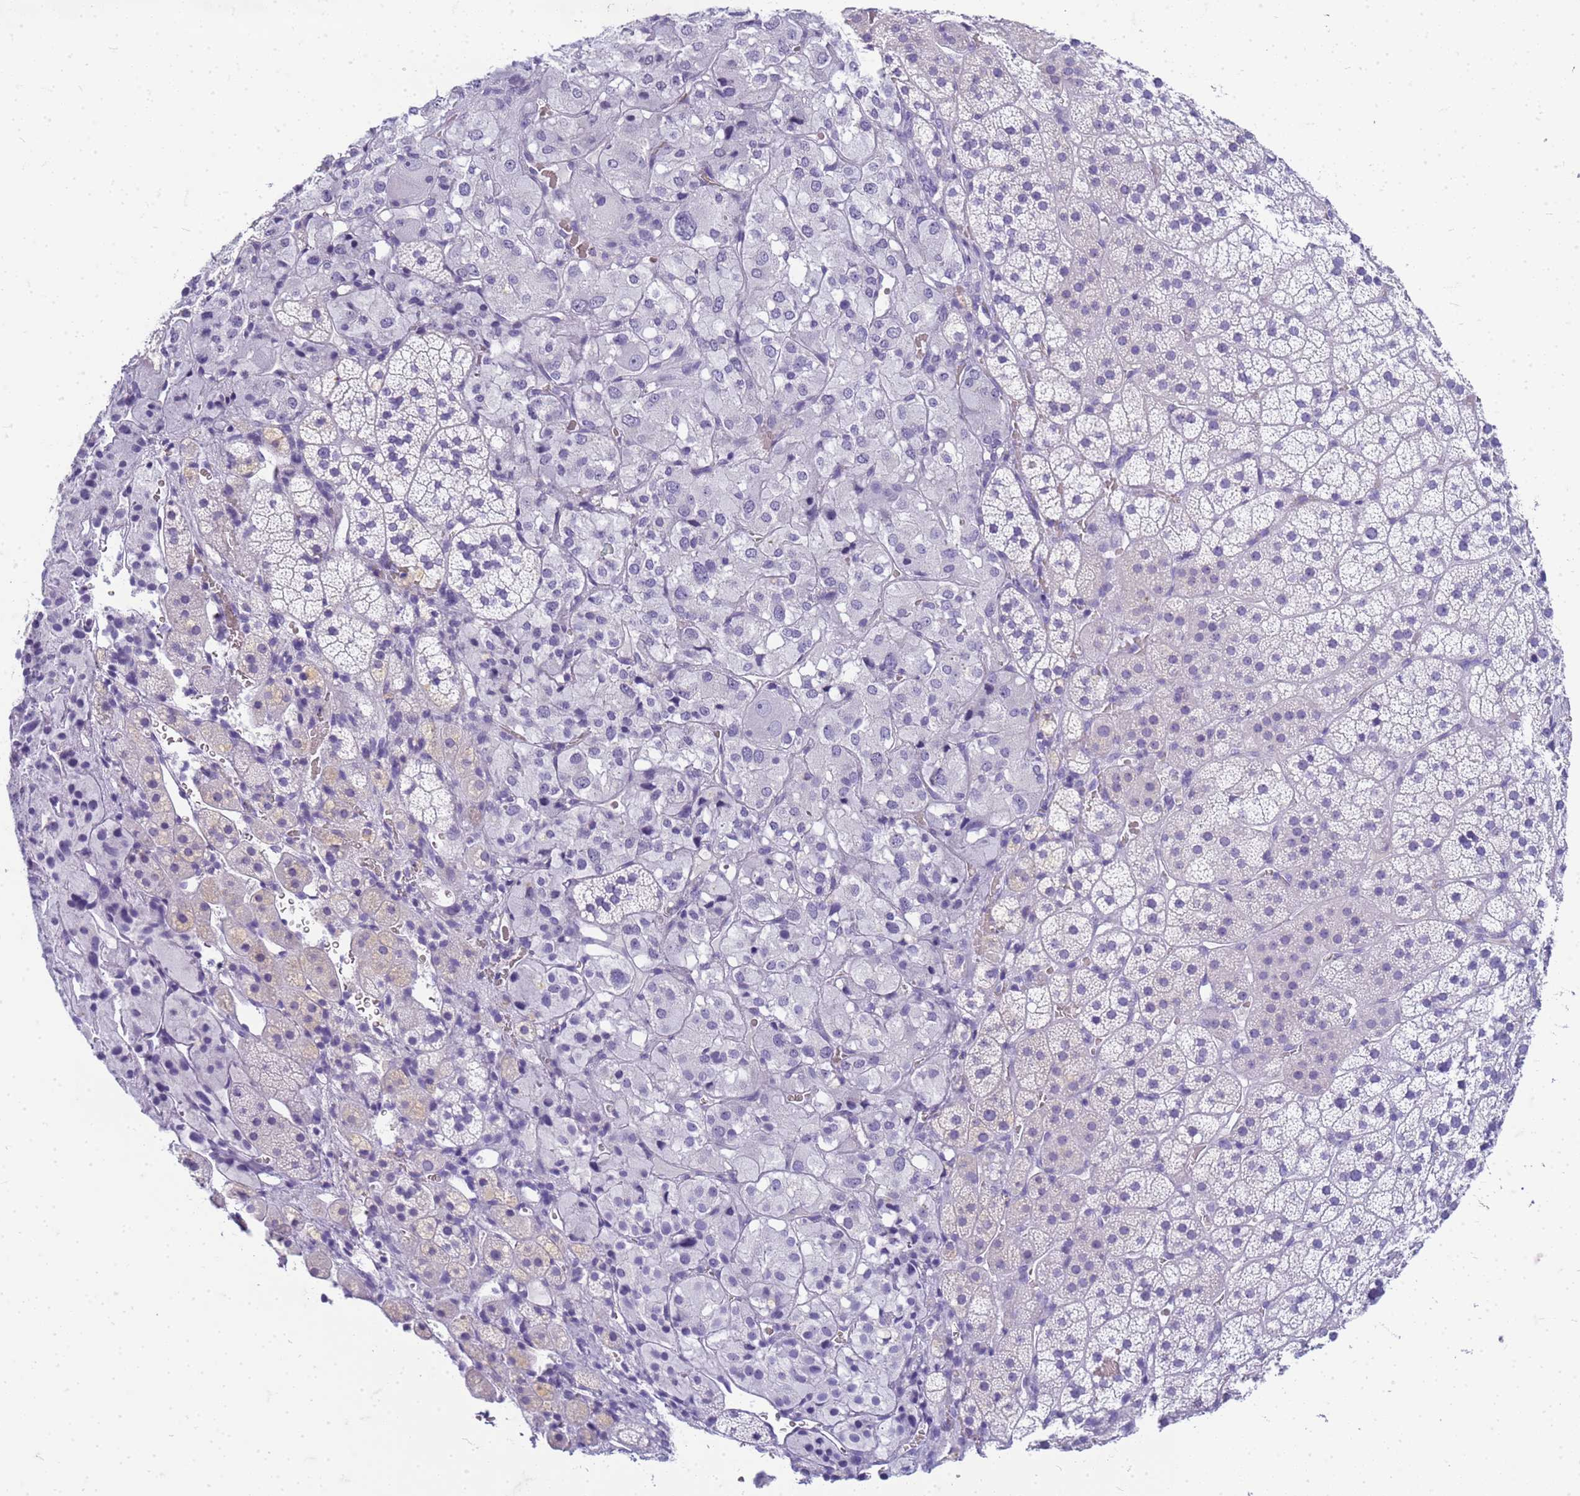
{"staining": {"intensity": "negative", "quantity": "none", "location": "none"}, "tissue": "adrenal gland", "cell_type": "Glandular cells", "image_type": "normal", "snomed": [{"axis": "morphology", "description": "Normal tissue, NOS"}, {"axis": "topography", "description": "Adrenal gland"}], "caption": "Glandular cells are negative for protein expression in normal human adrenal gland. (DAB IHC with hematoxylin counter stain).", "gene": "CFAP100", "patient": {"sex": "female", "age": 44}}